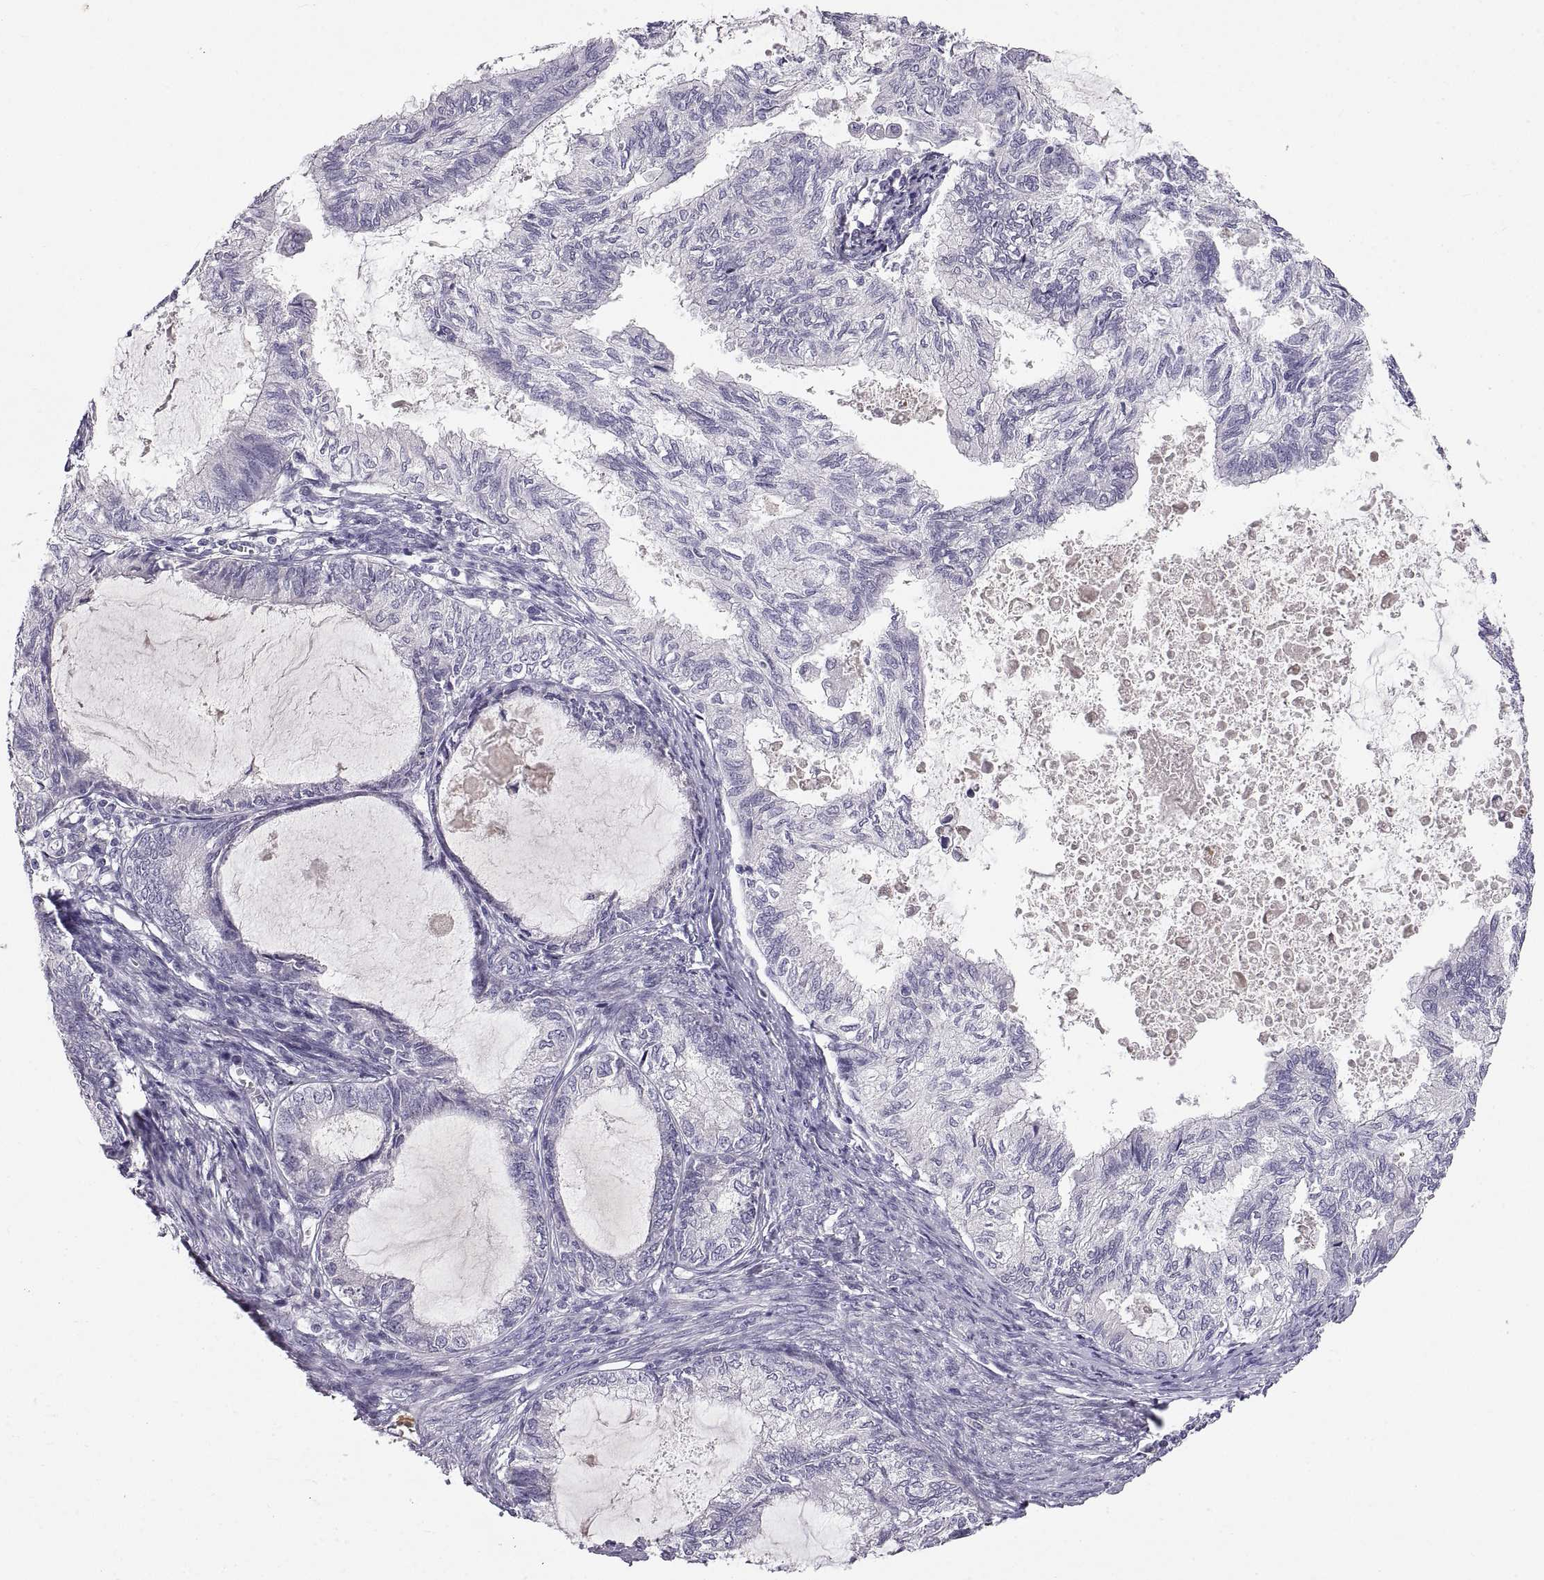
{"staining": {"intensity": "negative", "quantity": "none", "location": "none"}, "tissue": "endometrial cancer", "cell_type": "Tumor cells", "image_type": "cancer", "snomed": [{"axis": "morphology", "description": "Adenocarcinoma, NOS"}, {"axis": "topography", "description": "Endometrium"}], "caption": "DAB immunohistochemical staining of endometrial cancer displays no significant expression in tumor cells.", "gene": "ADAM32", "patient": {"sex": "female", "age": 86}}